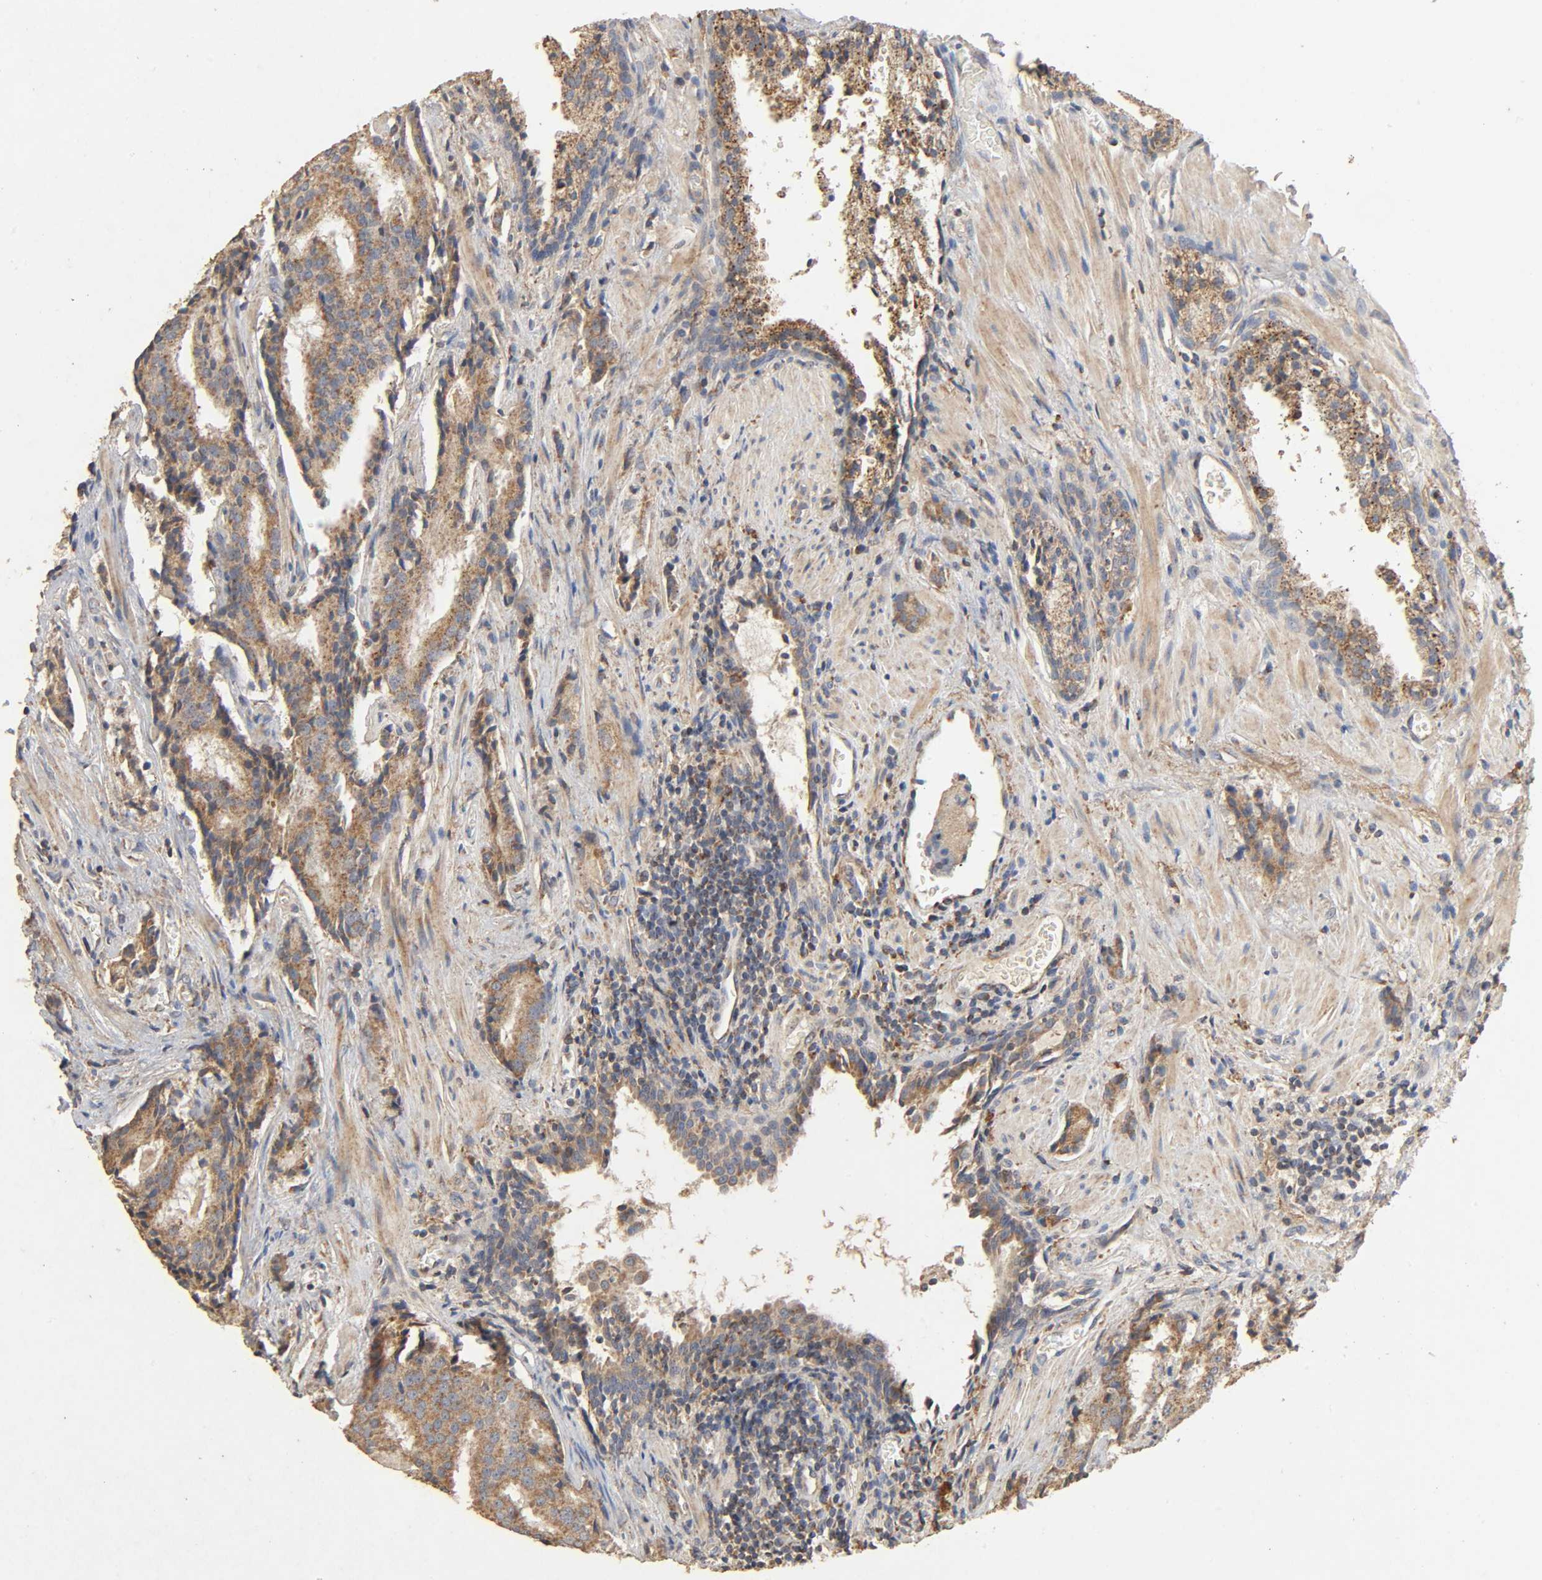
{"staining": {"intensity": "moderate", "quantity": ">75%", "location": "cytoplasmic/membranous"}, "tissue": "prostate cancer", "cell_type": "Tumor cells", "image_type": "cancer", "snomed": [{"axis": "morphology", "description": "Adenocarcinoma, High grade"}, {"axis": "topography", "description": "Prostate"}], "caption": "The photomicrograph reveals staining of prostate cancer, revealing moderate cytoplasmic/membranous protein positivity (brown color) within tumor cells.", "gene": "NDUFS3", "patient": {"sex": "male", "age": 58}}